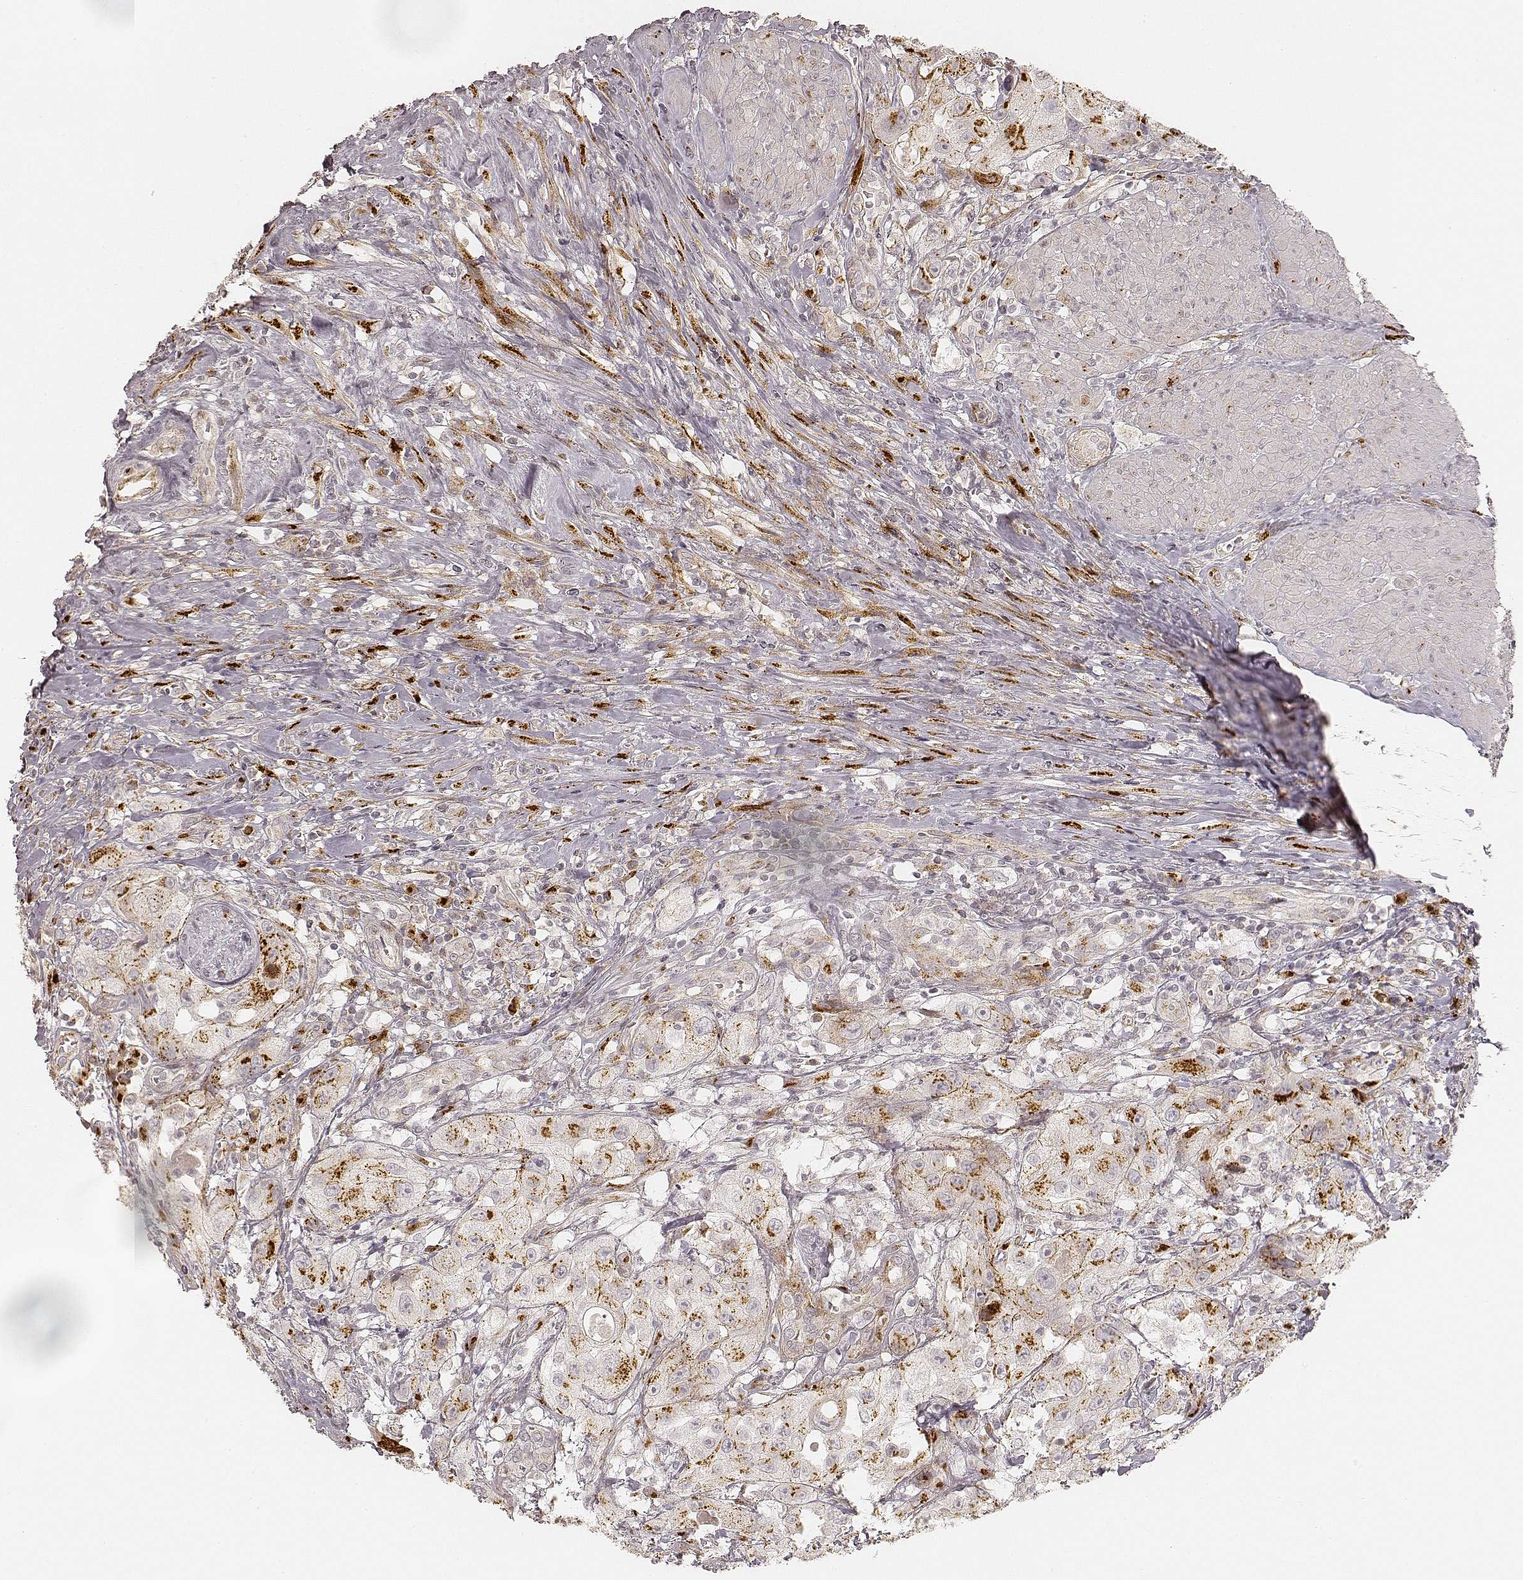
{"staining": {"intensity": "moderate", "quantity": "25%-75%", "location": "cytoplasmic/membranous"}, "tissue": "urothelial cancer", "cell_type": "Tumor cells", "image_type": "cancer", "snomed": [{"axis": "morphology", "description": "Urothelial carcinoma, High grade"}, {"axis": "topography", "description": "Urinary bladder"}], "caption": "Protein staining exhibits moderate cytoplasmic/membranous positivity in about 25%-75% of tumor cells in urothelial carcinoma (high-grade). (IHC, brightfield microscopy, high magnification).", "gene": "GORASP2", "patient": {"sex": "male", "age": 79}}